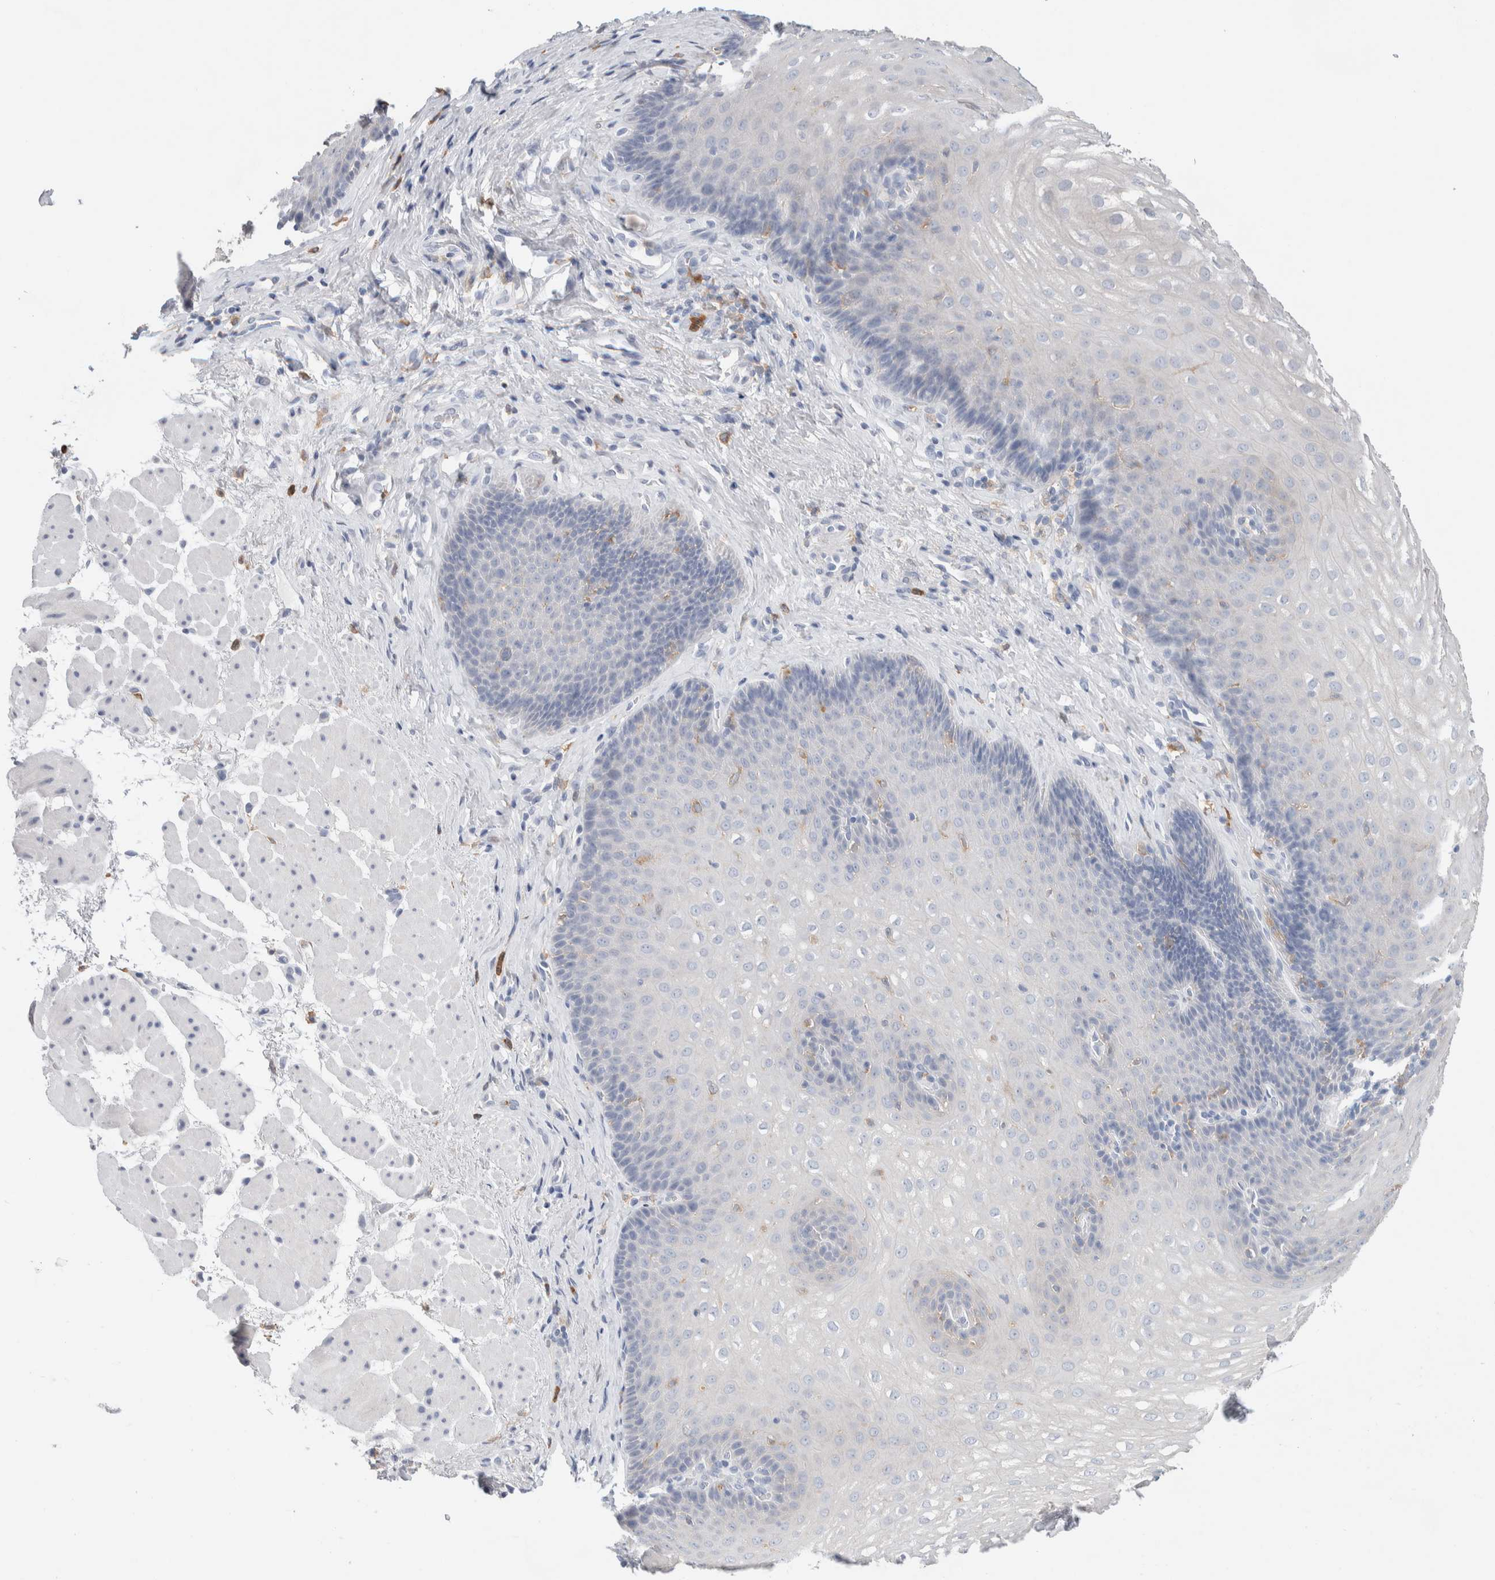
{"staining": {"intensity": "negative", "quantity": "none", "location": "none"}, "tissue": "esophagus", "cell_type": "Squamous epithelial cells", "image_type": "normal", "snomed": [{"axis": "morphology", "description": "Normal tissue, NOS"}, {"axis": "topography", "description": "Esophagus"}], "caption": "A photomicrograph of esophagus stained for a protein reveals no brown staining in squamous epithelial cells. The staining was performed using DAB (3,3'-diaminobenzidine) to visualize the protein expression in brown, while the nuclei were stained in blue with hematoxylin (Magnification: 20x).", "gene": "NCF2", "patient": {"sex": "female", "age": 66}}